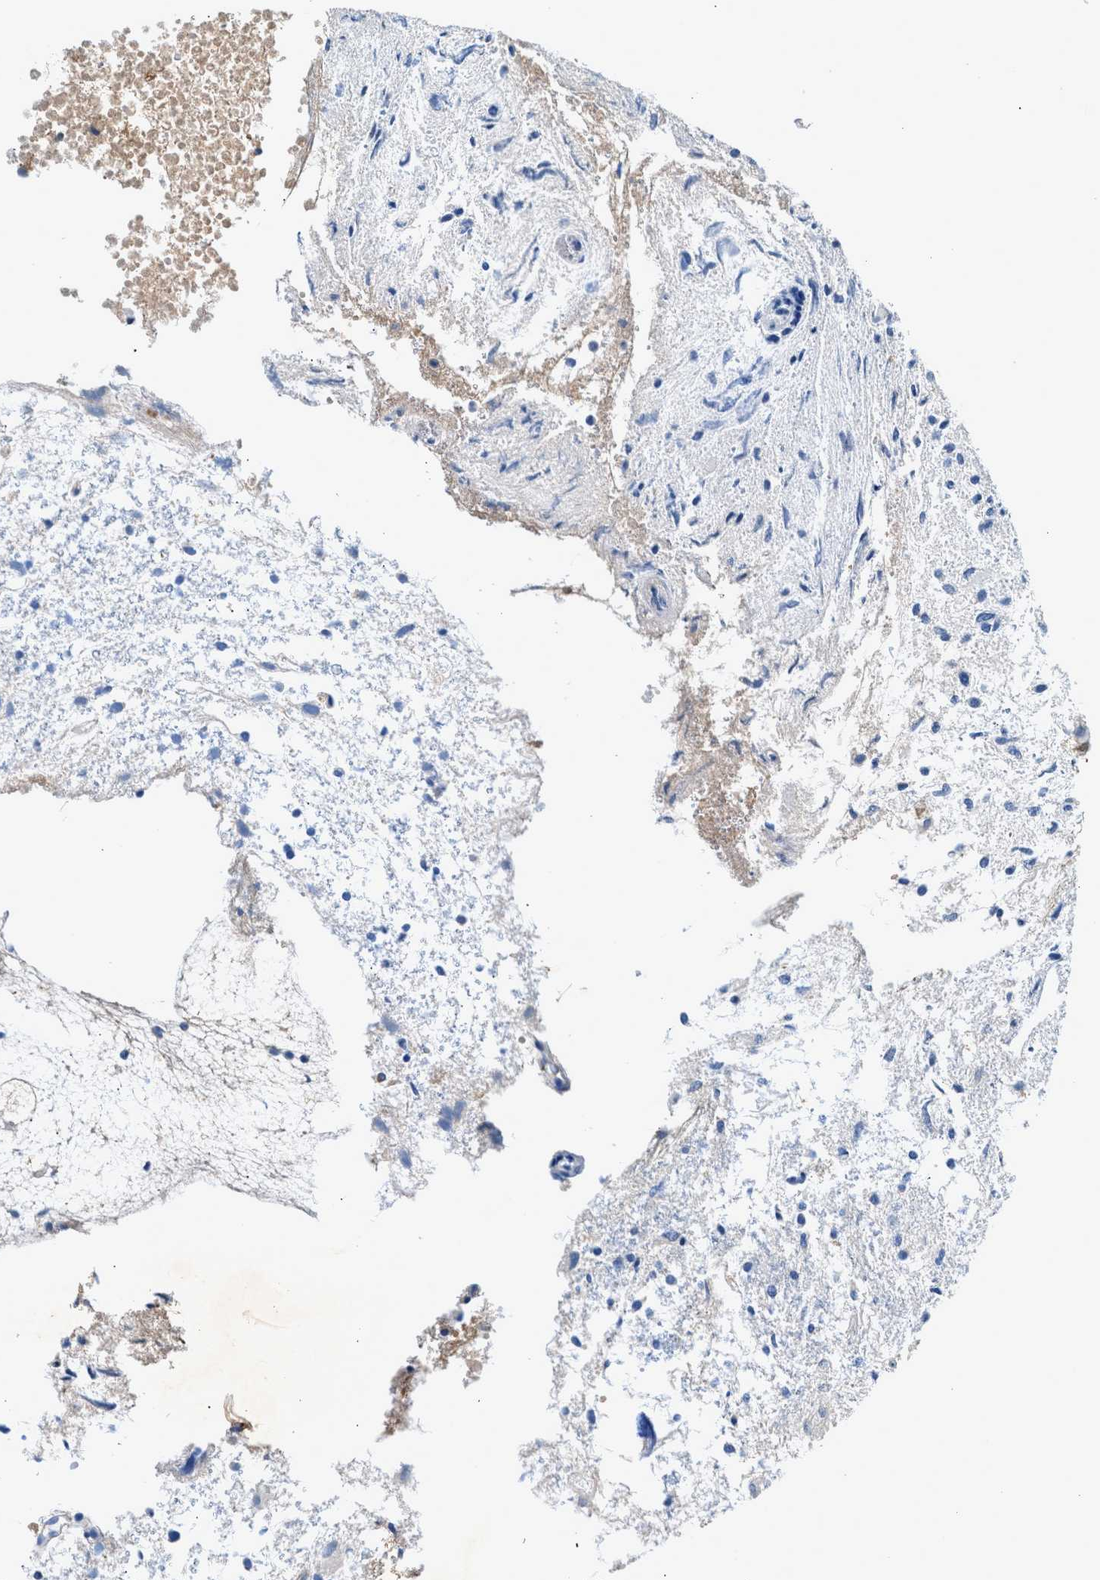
{"staining": {"intensity": "negative", "quantity": "none", "location": "none"}, "tissue": "glioma", "cell_type": "Tumor cells", "image_type": "cancer", "snomed": [{"axis": "morphology", "description": "Glioma, malignant, High grade"}, {"axis": "topography", "description": "Brain"}], "caption": "Tumor cells show no significant staining in malignant high-grade glioma. (DAB (3,3'-diaminobenzidine) immunohistochemistry (IHC) with hematoxylin counter stain).", "gene": "RWDD2B", "patient": {"sex": "female", "age": 59}}